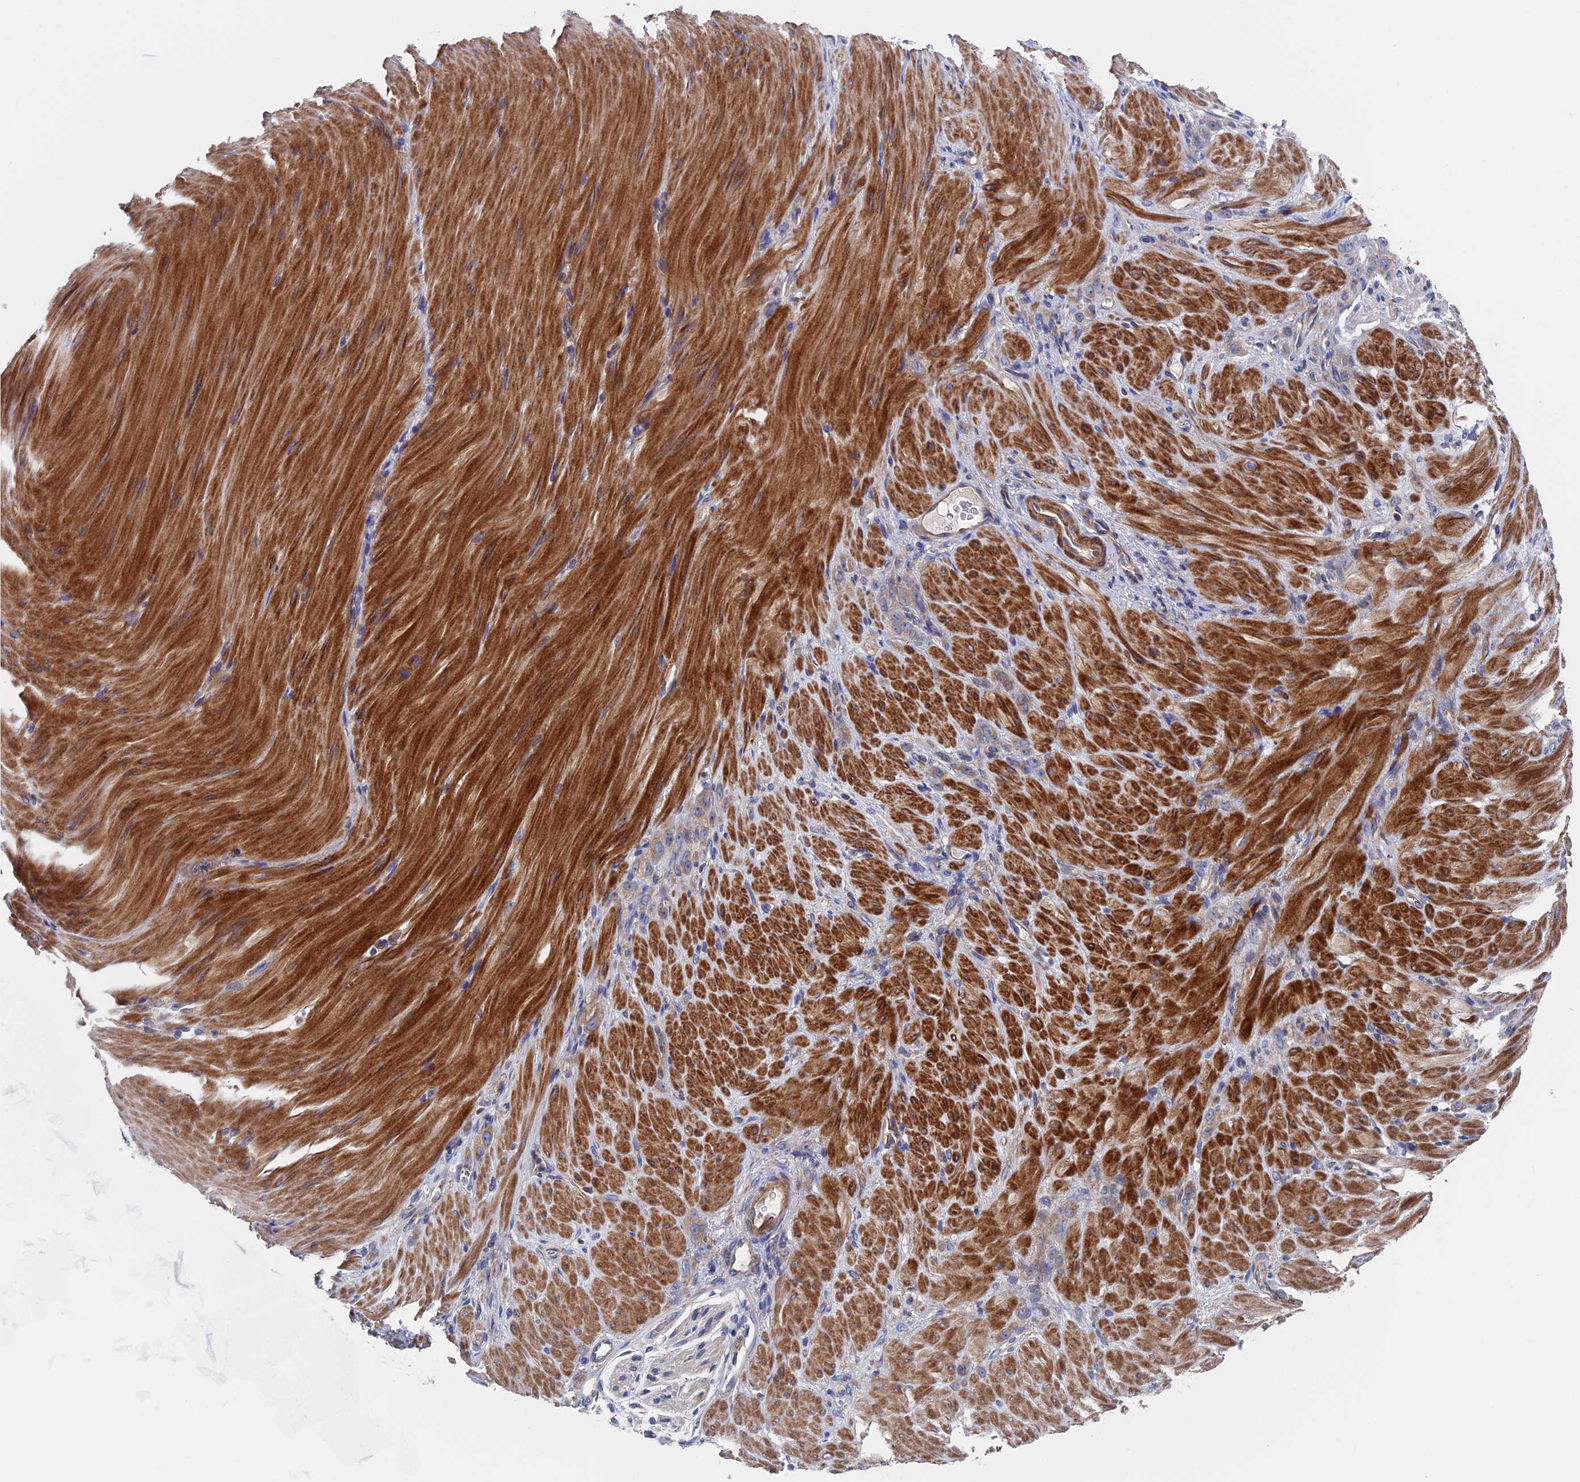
{"staining": {"intensity": "moderate", "quantity": "<25%", "location": "cytoplasmic/membranous"}, "tissue": "stomach cancer", "cell_type": "Tumor cells", "image_type": "cancer", "snomed": [{"axis": "morphology", "description": "Normal tissue, NOS"}, {"axis": "morphology", "description": "Adenocarcinoma, NOS"}, {"axis": "topography", "description": "Stomach"}], "caption": "Tumor cells demonstrate moderate cytoplasmic/membranous staining in approximately <25% of cells in stomach cancer. (IHC, brightfield microscopy, high magnification).", "gene": "DNAJC3", "patient": {"sex": "male", "age": 82}}